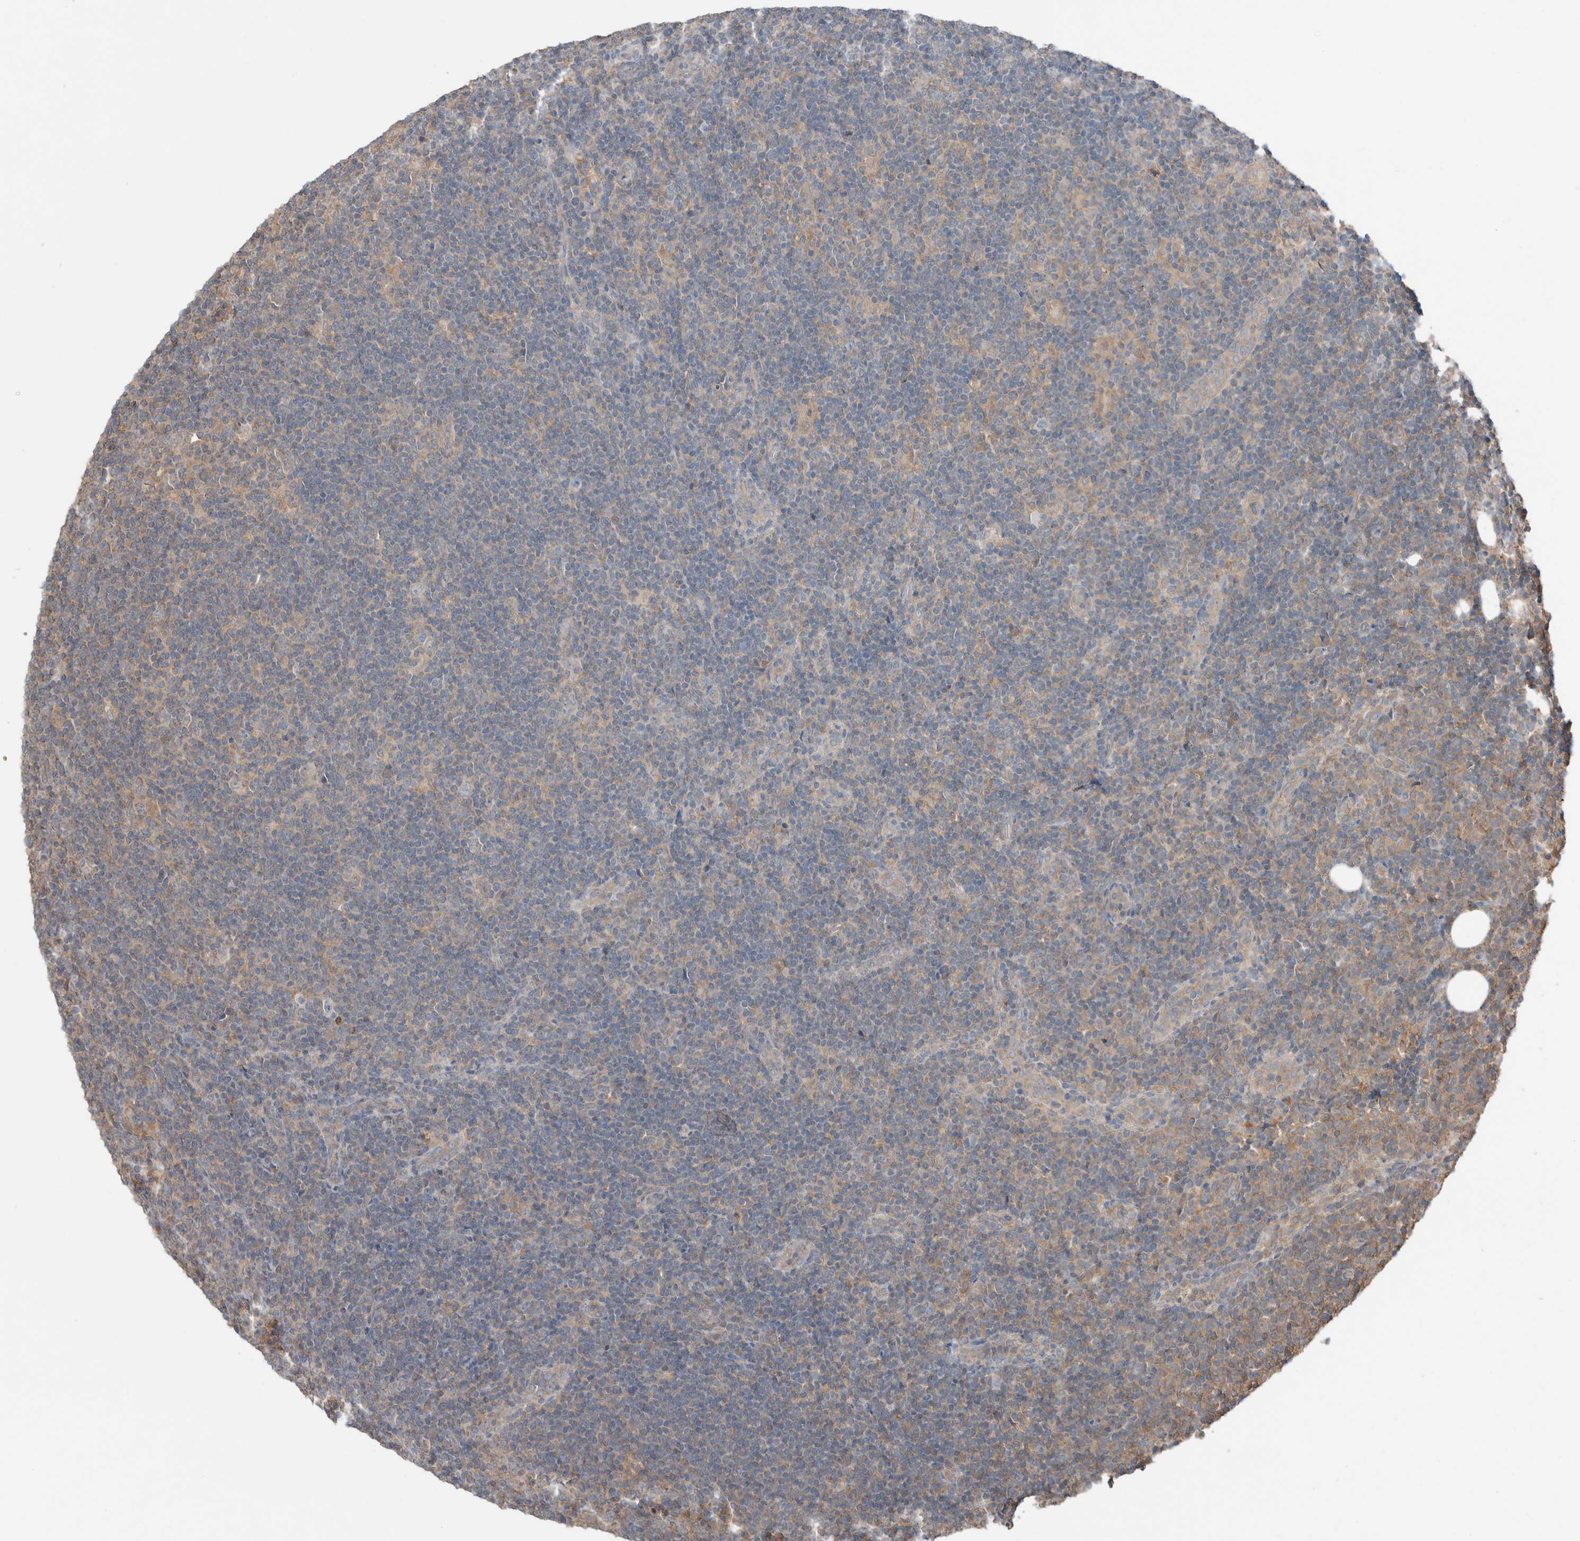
{"staining": {"intensity": "weak", "quantity": "<25%", "location": "cytoplasmic/membranous"}, "tissue": "lymphoma", "cell_type": "Tumor cells", "image_type": "cancer", "snomed": [{"axis": "morphology", "description": "Hodgkin's disease, NOS"}, {"axis": "topography", "description": "Lymph node"}], "caption": "Immunohistochemical staining of Hodgkin's disease shows no significant positivity in tumor cells. (IHC, brightfield microscopy, high magnification).", "gene": "KLK14", "patient": {"sex": "female", "age": 57}}